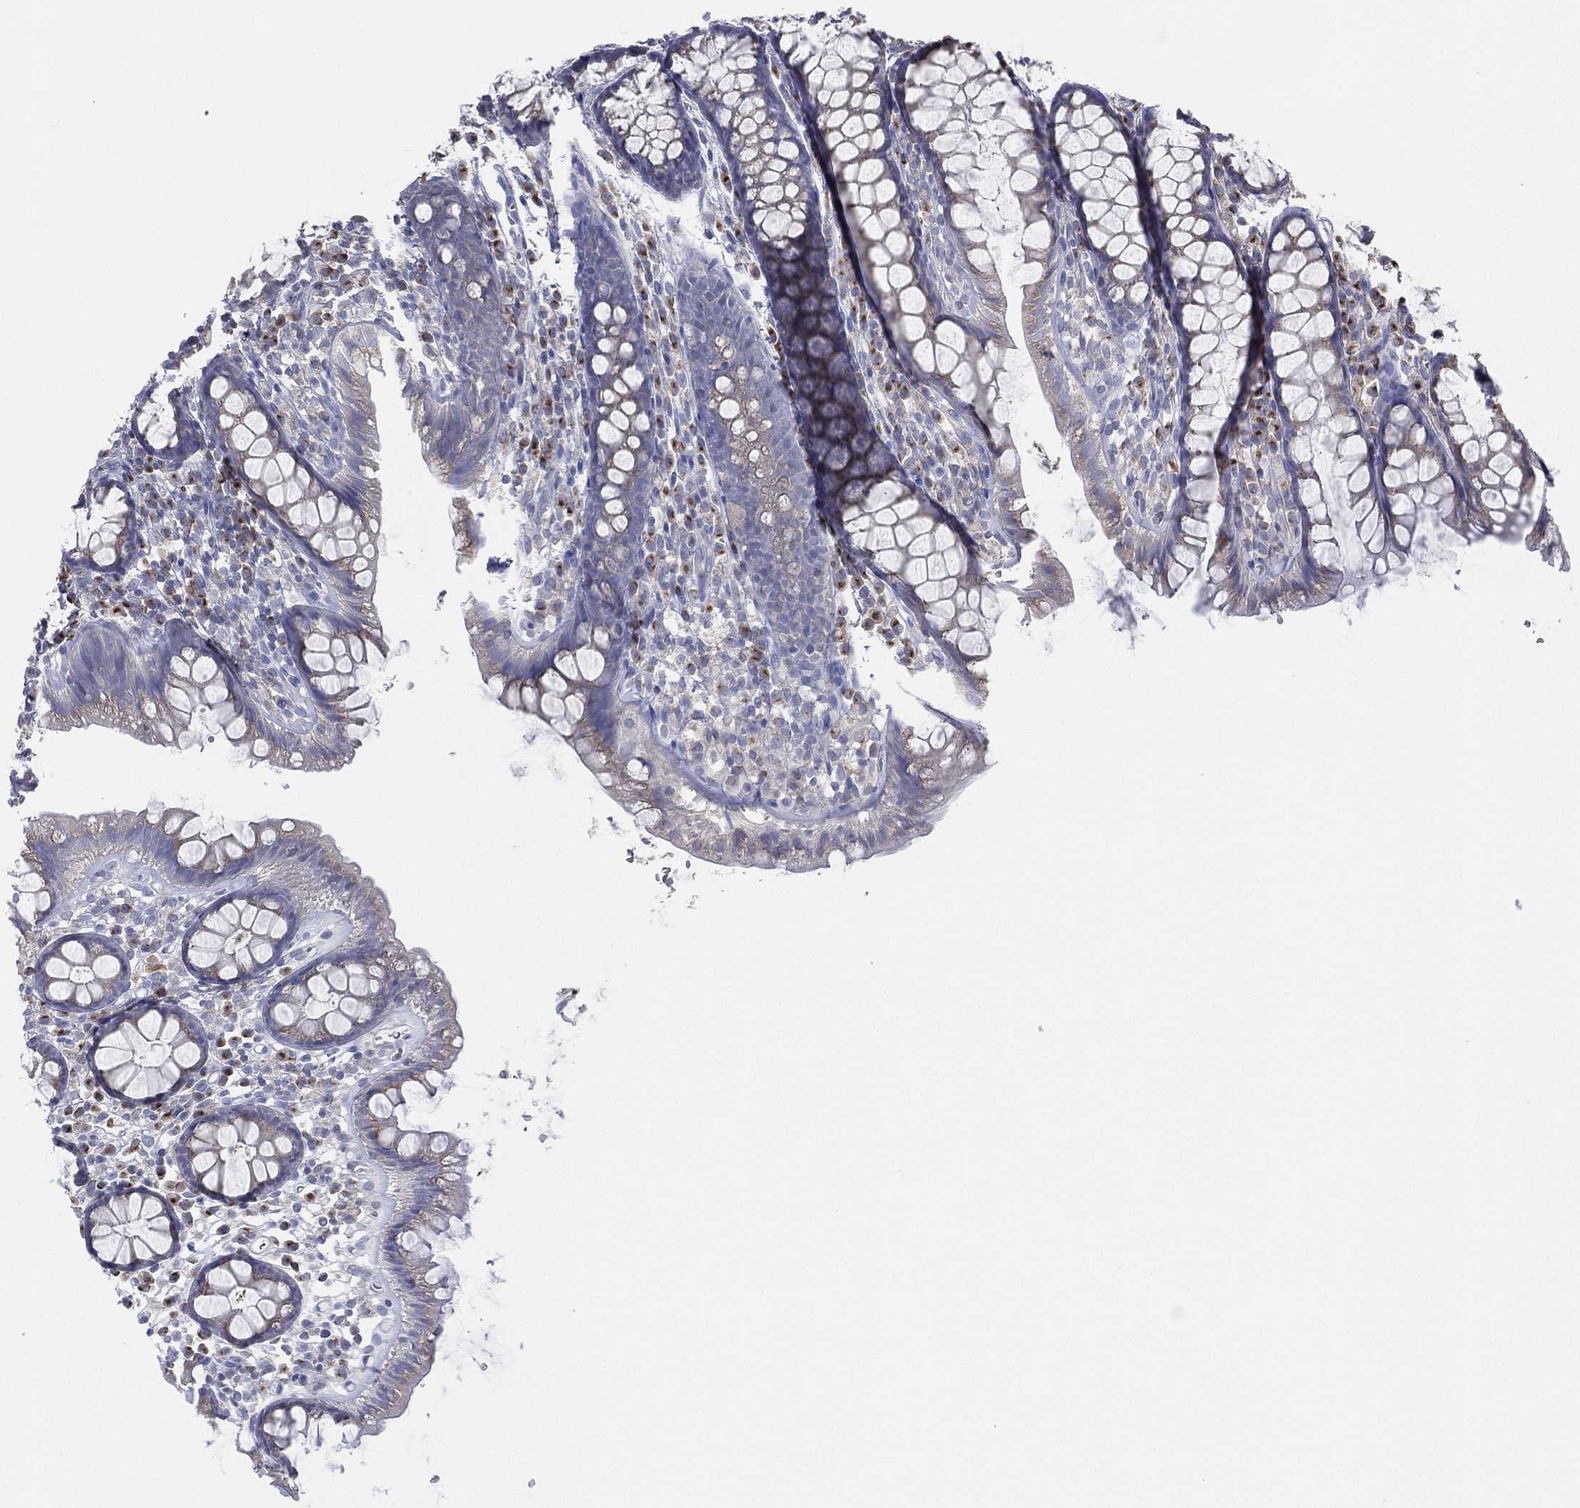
{"staining": {"intensity": "negative", "quantity": "none", "location": "none"}, "tissue": "colon", "cell_type": "Endothelial cells", "image_type": "normal", "snomed": [{"axis": "morphology", "description": "Normal tissue, NOS"}, {"axis": "topography", "description": "Colon"}], "caption": "High magnification brightfield microscopy of benign colon stained with DAB (3,3'-diaminobenzidine) (brown) and counterstained with hematoxylin (blue): endothelial cells show no significant expression. Brightfield microscopy of IHC stained with DAB (3,3'-diaminobenzidine) (brown) and hematoxylin (blue), captured at high magnification.", "gene": "ATP8A2", "patient": {"sex": "male", "age": 76}}